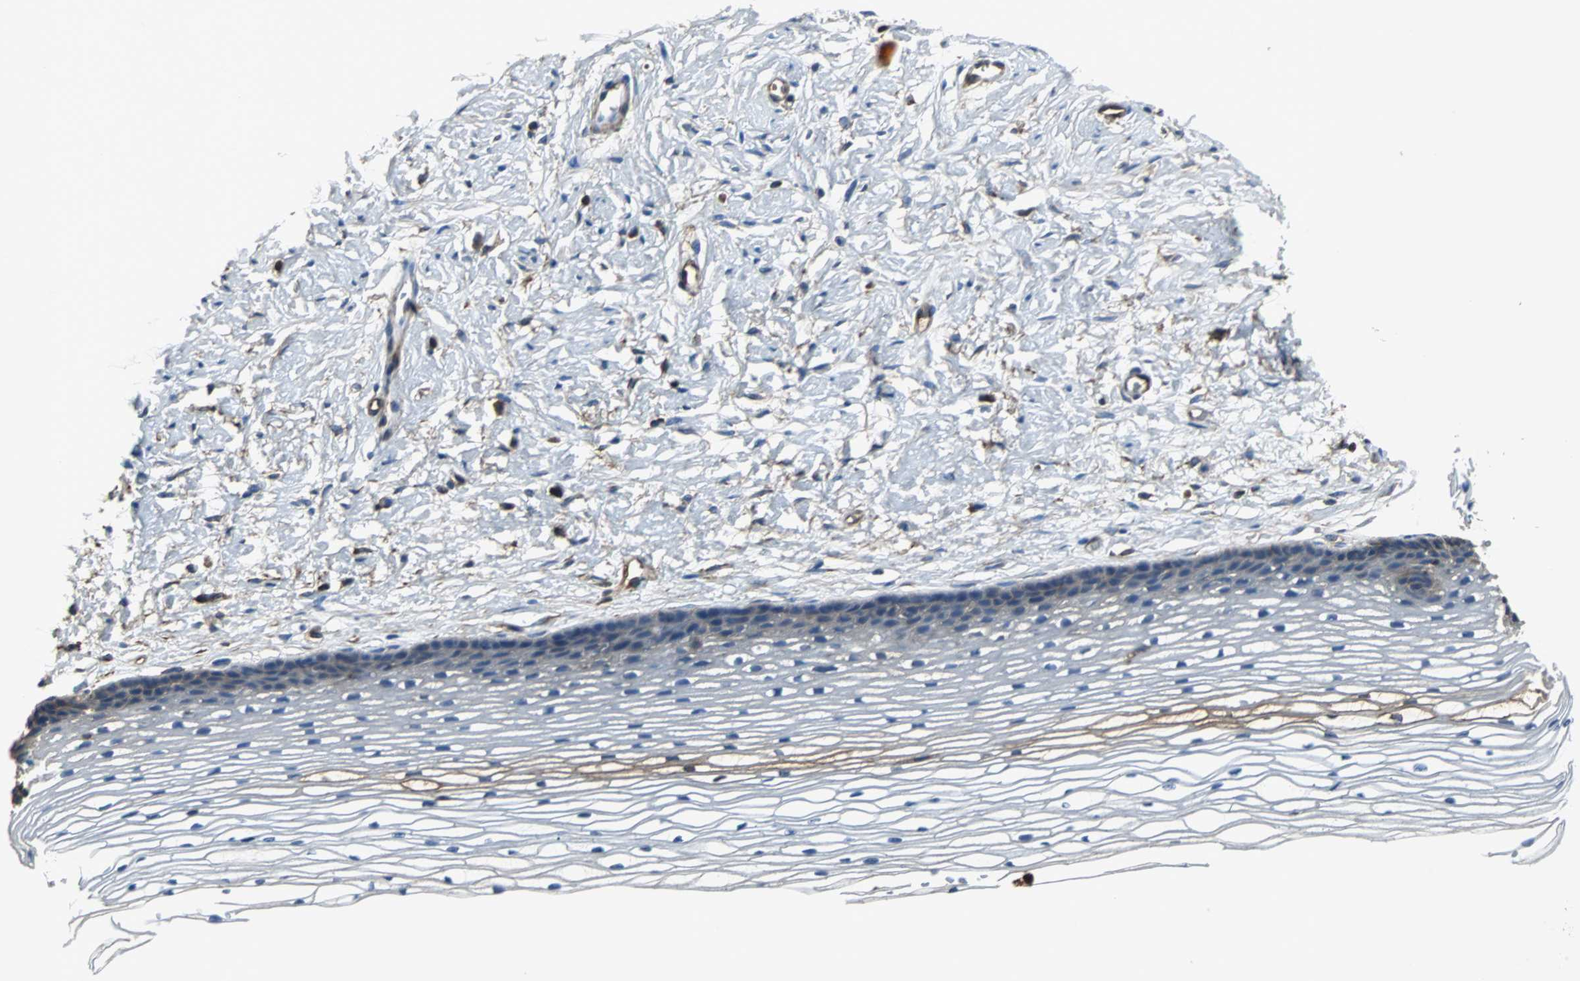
{"staining": {"intensity": "strong", "quantity": ">75%", "location": "cytoplasmic/membranous"}, "tissue": "cervix", "cell_type": "Glandular cells", "image_type": "normal", "snomed": [{"axis": "morphology", "description": "Normal tissue, NOS"}, {"axis": "topography", "description": "Cervix"}], "caption": "Approximately >75% of glandular cells in unremarkable cervix reveal strong cytoplasmic/membranous protein staining as visualized by brown immunohistochemical staining.", "gene": "ACTN1", "patient": {"sex": "female", "age": 77}}